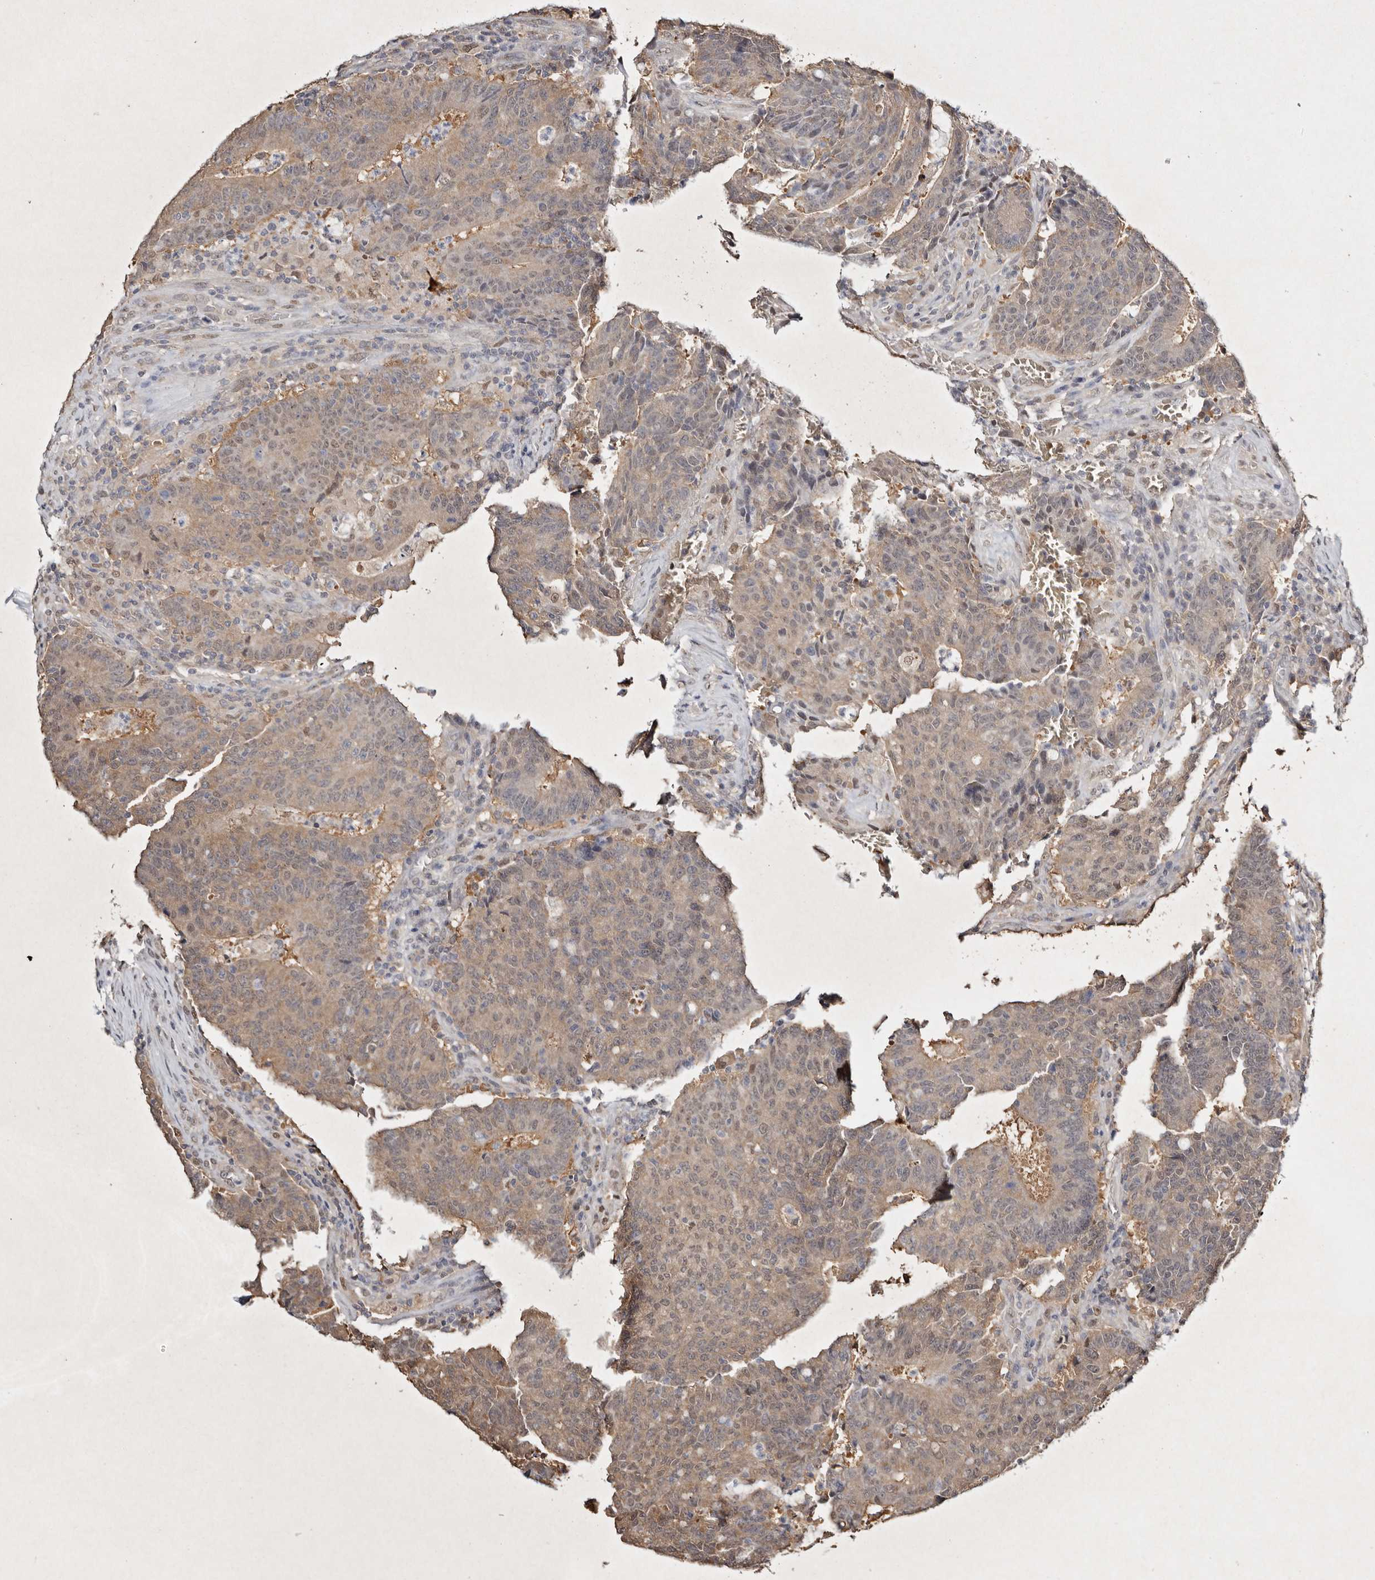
{"staining": {"intensity": "weak", "quantity": ">75%", "location": "cytoplasmic/membranous,nuclear"}, "tissue": "colorectal cancer", "cell_type": "Tumor cells", "image_type": "cancer", "snomed": [{"axis": "morphology", "description": "Adenocarcinoma, NOS"}, {"axis": "topography", "description": "Colon"}], "caption": "This image displays IHC staining of adenocarcinoma (colorectal), with low weak cytoplasmic/membranous and nuclear positivity in about >75% of tumor cells.", "gene": "PSMA5", "patient": {"sex": "female", "age": 75}}